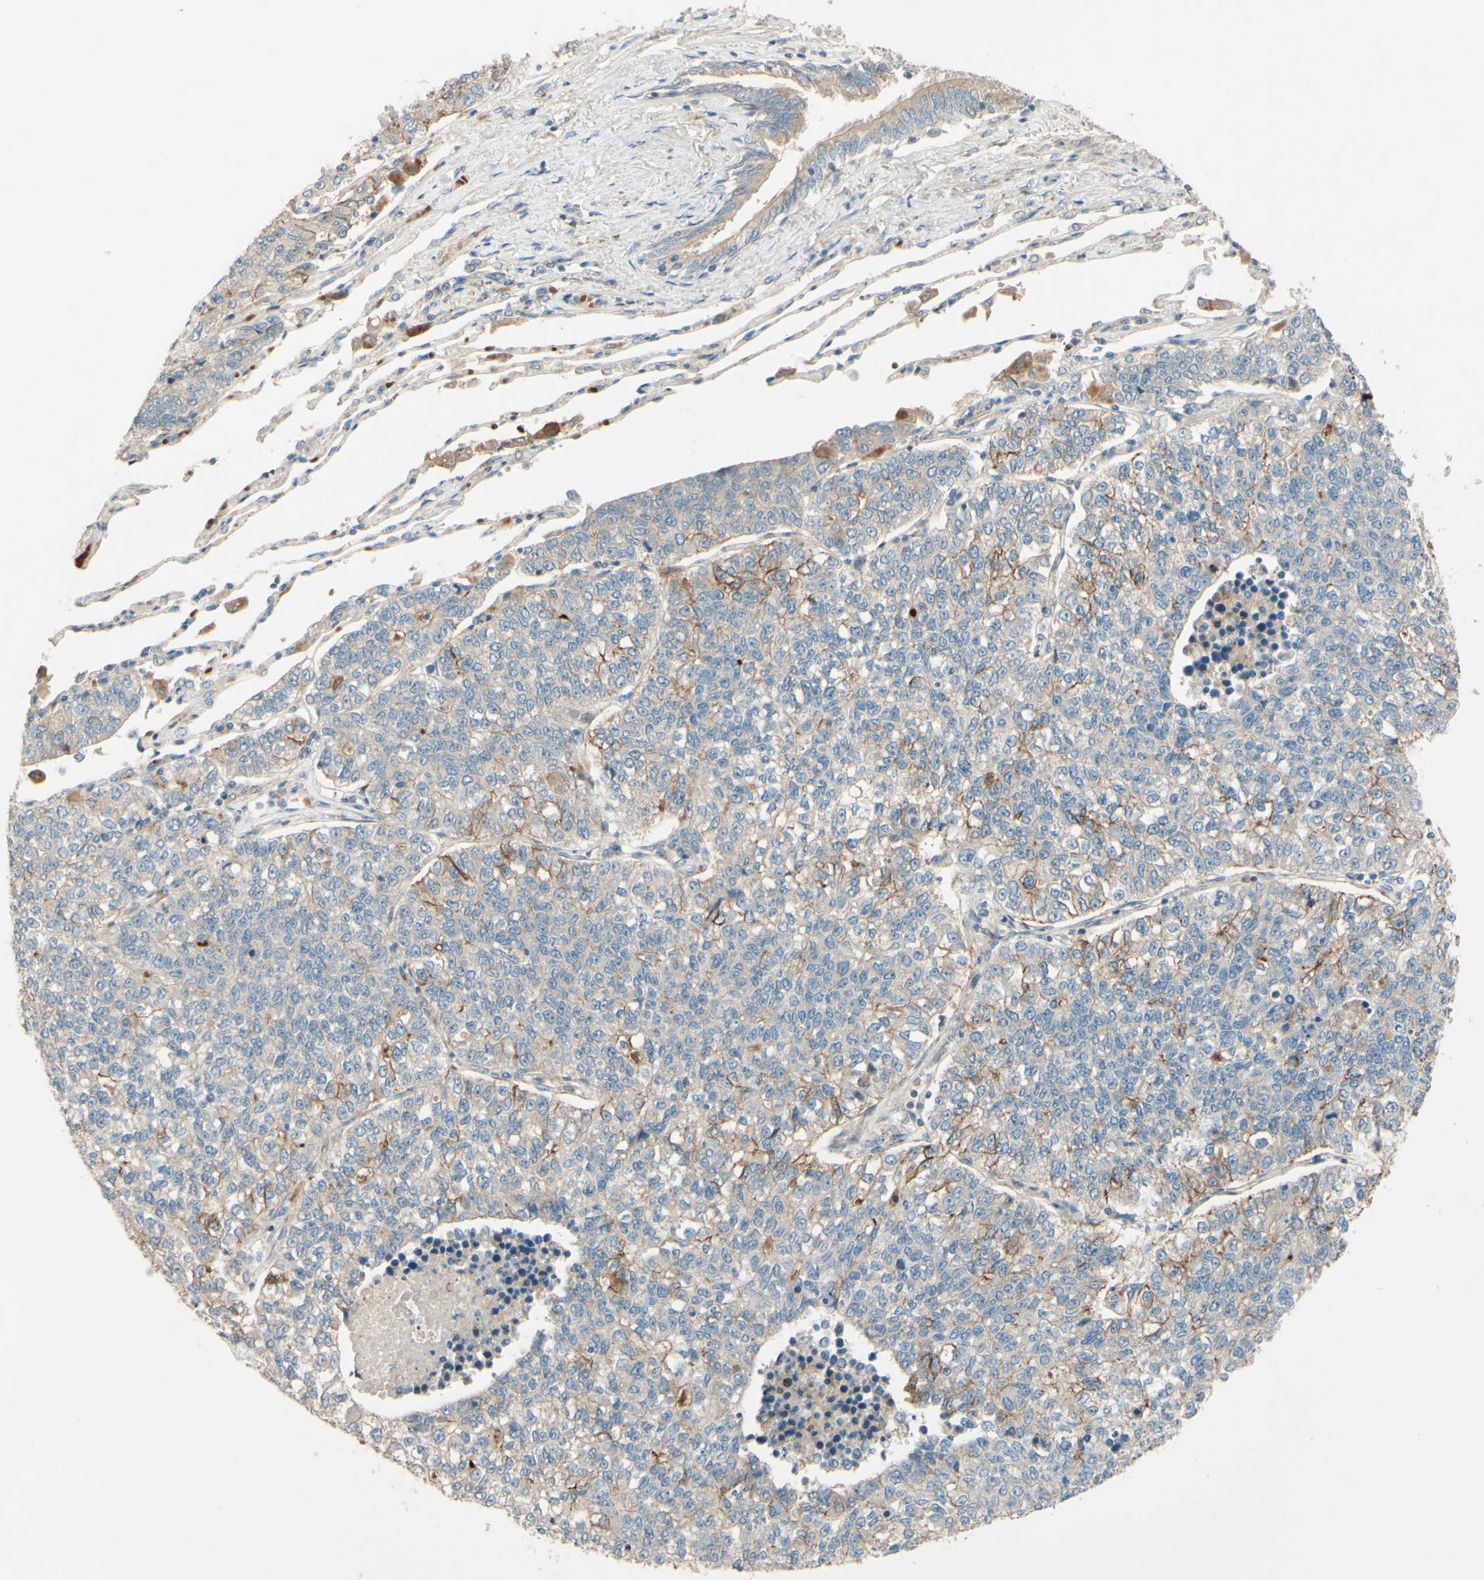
{"staining": {"intensity": "moderate", "quantity": "25%-75%", "location": "cytoplasmic/membranous"}, "tissue": "lung cancer", "cell_type": "Tumor cells", "image_type": "cancer", "snomed": [{"axis": "morphology", "description": "Adenocarcinoma, NOS"}, {"axis": "topography", "description": "Lung"}], "caption": "Immunohistochemical staining of lung cancer displays medium levels of moderate cytoplasmic/membranous positivity in approximately 25%-75% of tumor cells. (Stains: DAB (3,3'-diaminobenzidine) in brown, nuclei in blue, Microscopy: brightfield microscopy at high magnification).", "gene": "ADAM17", "patient": {"sex": "male", "age": 49}}